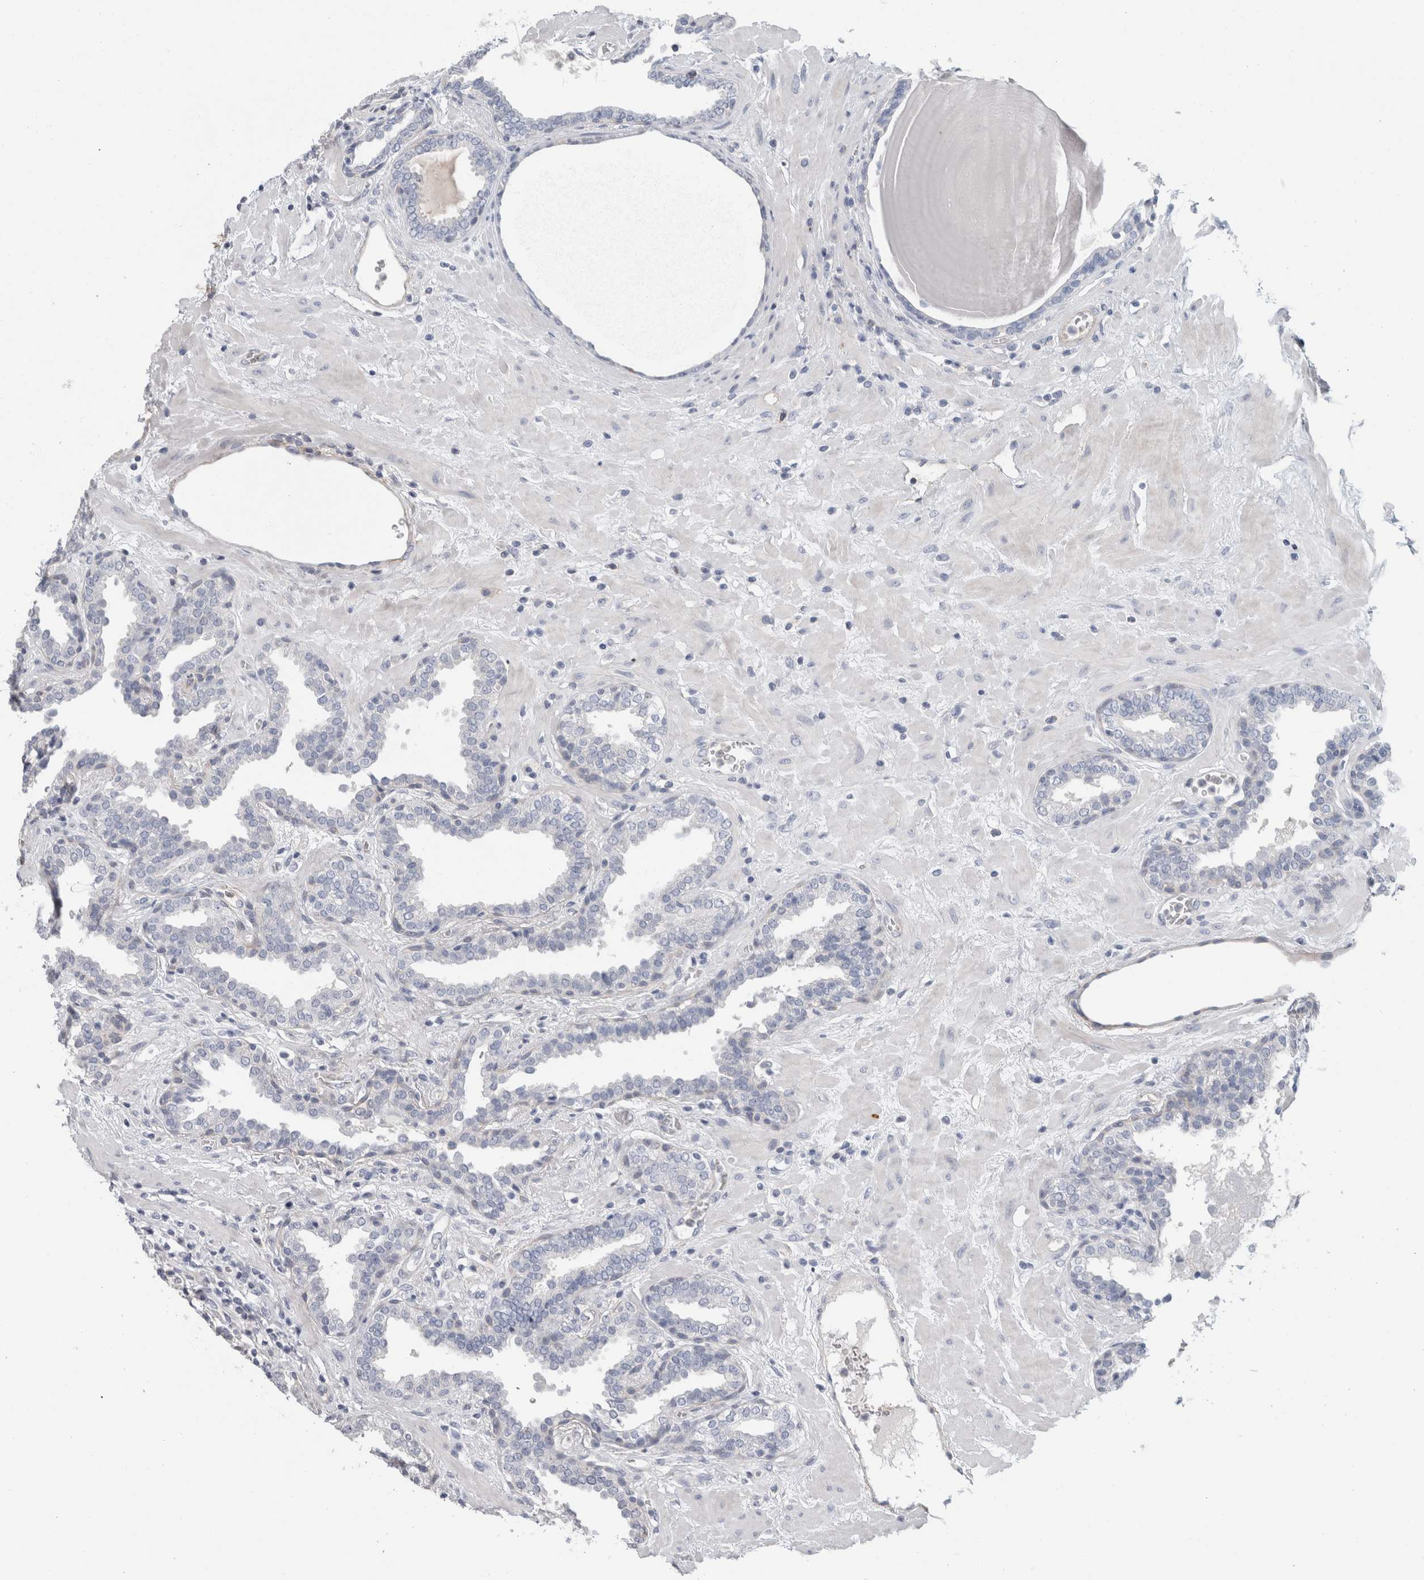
{"staining": {"intensity": "negative", "quantity": "none", "location": "none"}, "tissue": "prostate", "cell_type": "Glandular cells", "image_type": "normal", "snomed": [{"axis": "morphology", "description": "Normal tissue, NOS"}, {"axis": "topography", "description": "Prostate"}], "caption": "Immunohistochemistry image of benign prostate stained for a protein (brown), which shows no expression in glandular cells.", "gene": "CD55", "patient": {"sex": "male", "age": 51}}